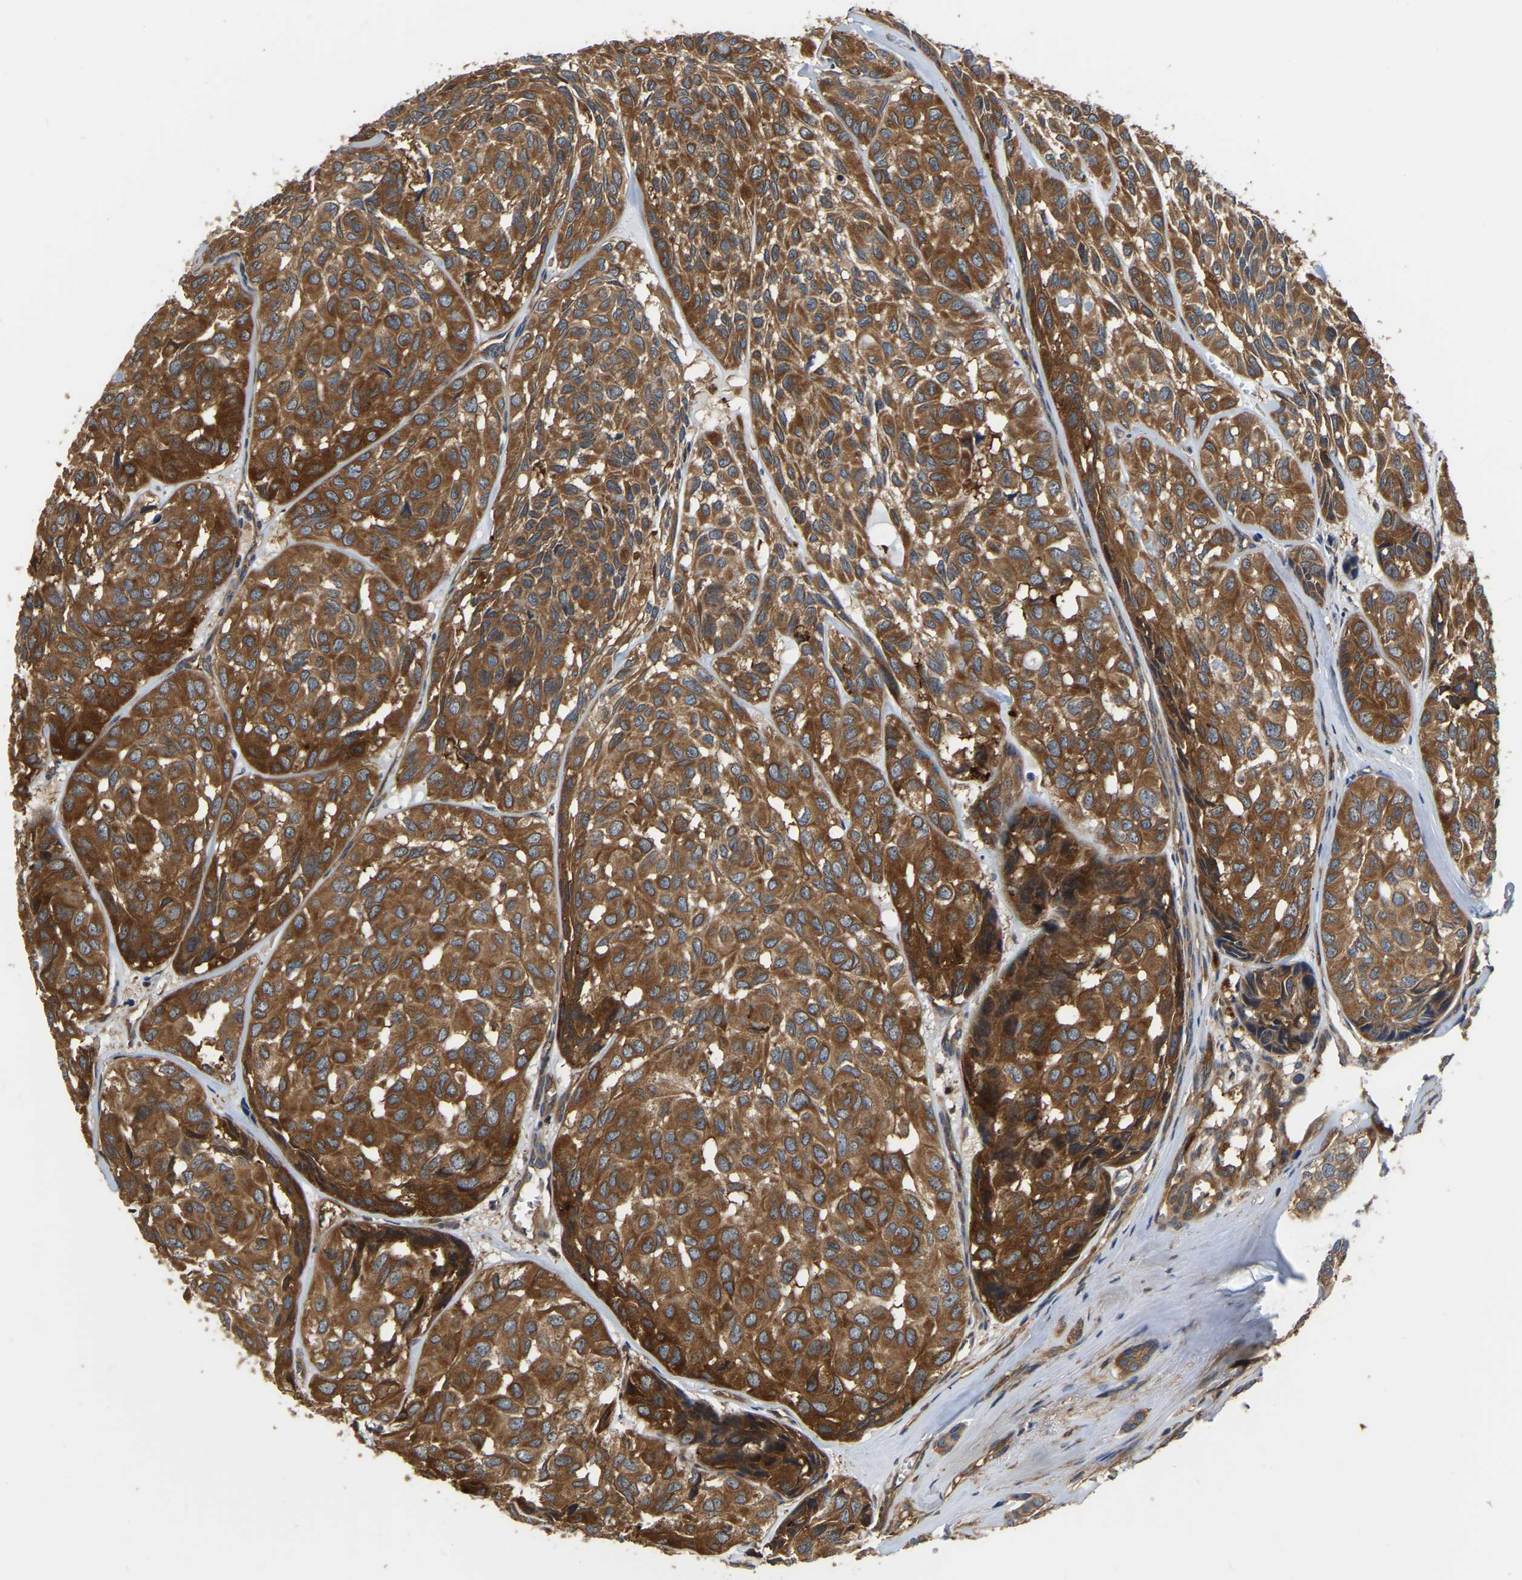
{"staining": {"intensity": "strong", "quantity": ">75%", "location": "cytoplasmic/membranous"}, "tissue": "head and neck cancer", "cell_type": "Tumor cells", "image_type": "cancer", "snomed": [{"axis": "morphology", "description": "Adenocarcinoma, NOS"}, {"axis": "topography", "description": "Salivary gland, NOS"}, {"axis": "topography", "description": "Head-Neck"}], "caption": "A photomicrograph of head and neck cancer (adenocarcinoma) stained for a protein demonstrates strong cytoplasmic/membranous brown staining in tumor cells.", "gene": "GARS1", "patient": {"sex": "female", "age": 76}}